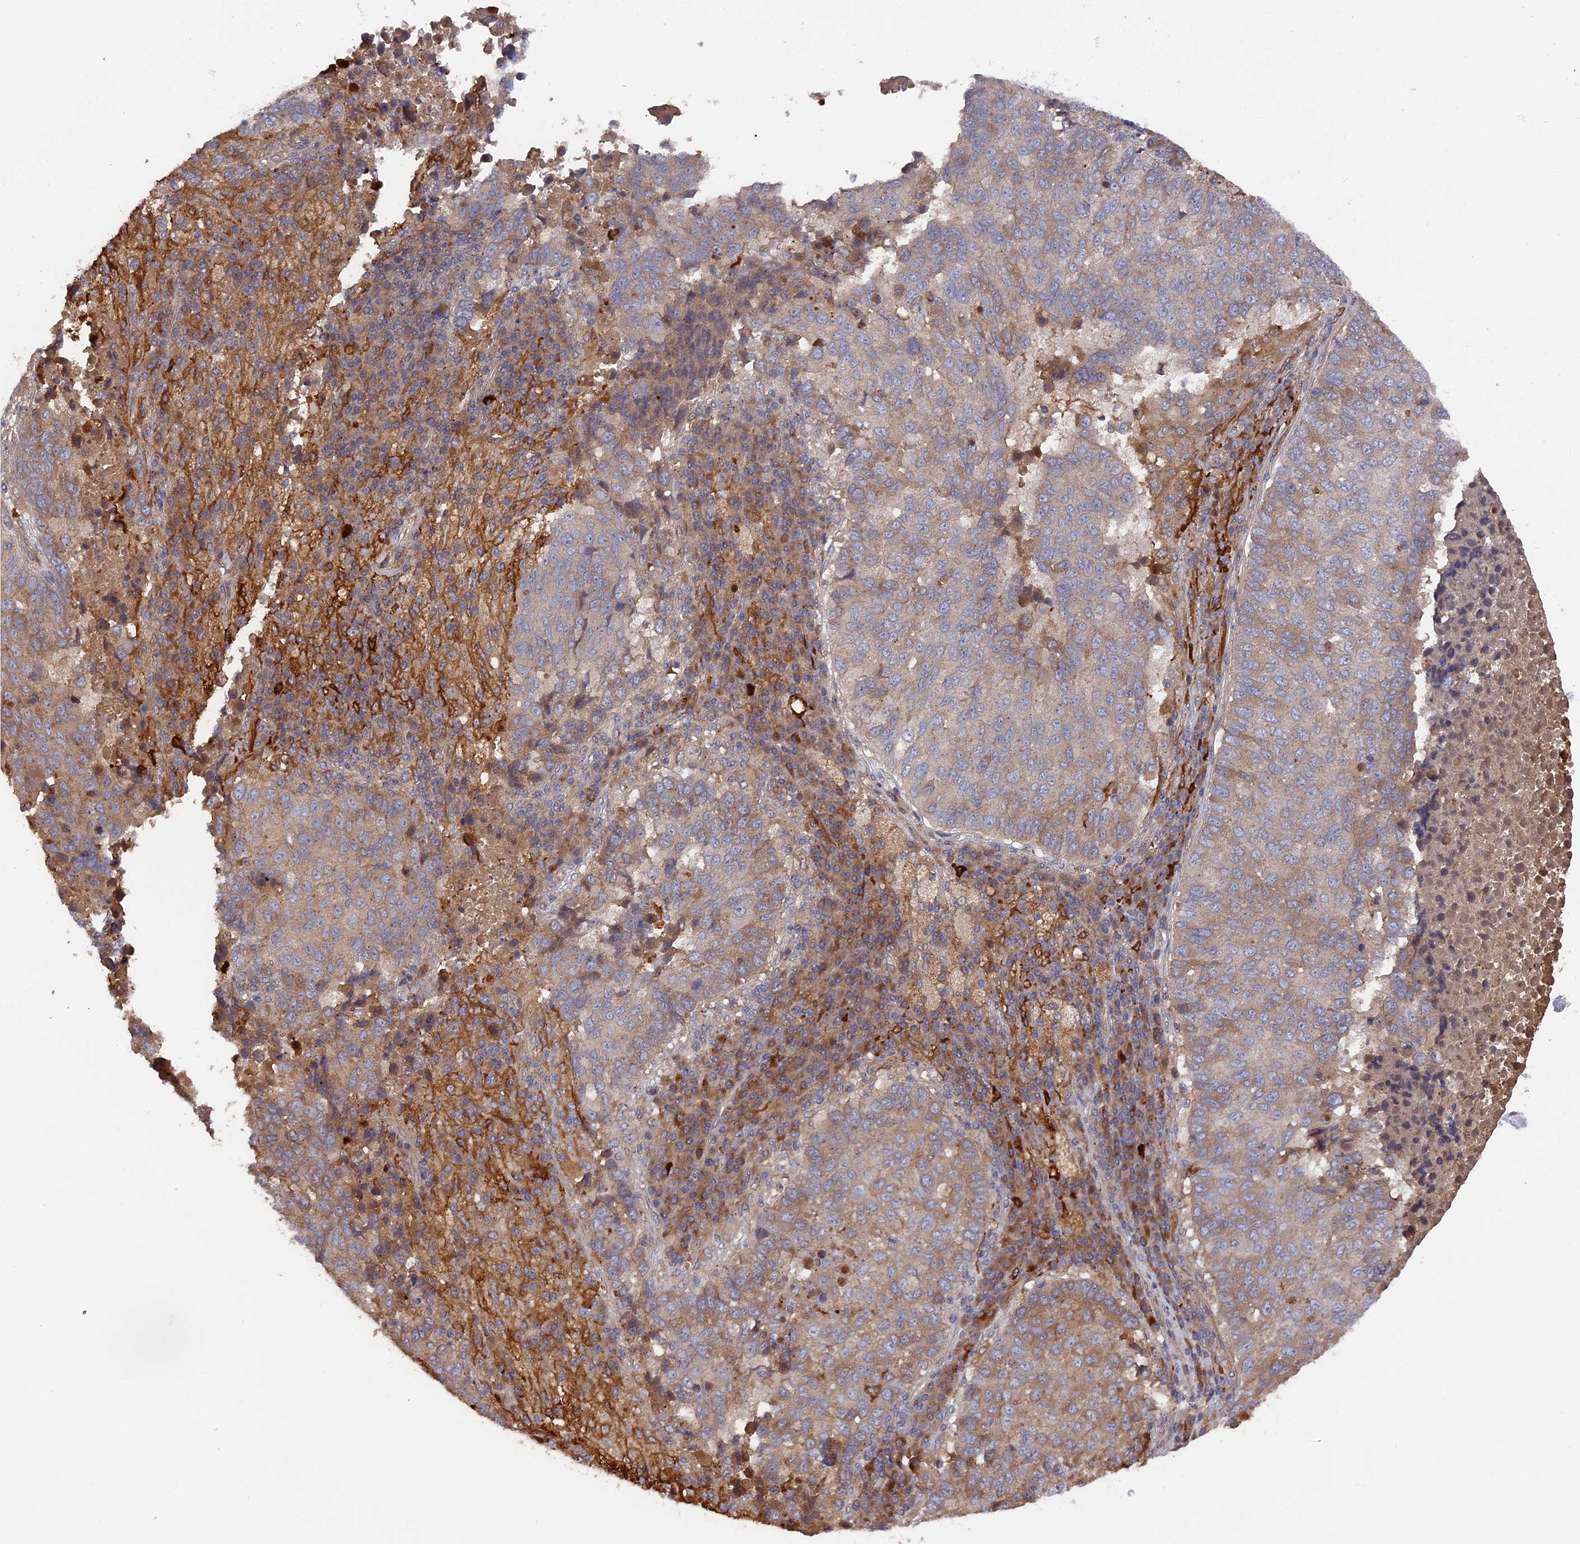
{"staining": {"intensity": "weak", "quantity": "25%-75%", "location": "cytoplasmic/membranous"}, "tissue": "lung cancer", "cell_type": "Tumor cells", "image_type": "cancer", "snomed": [{"axis": "morphology", "description": "Squamous cell carcinoma, NOS"}, {"axis": "topography", "description": "Lung"}], "caption": "Lung cancer stained for a protein shows weak cytoplasmic/membranous positivity in tumor cells.", "gene": "DEF8", "patient": {"sex": "male", "age": 73}}